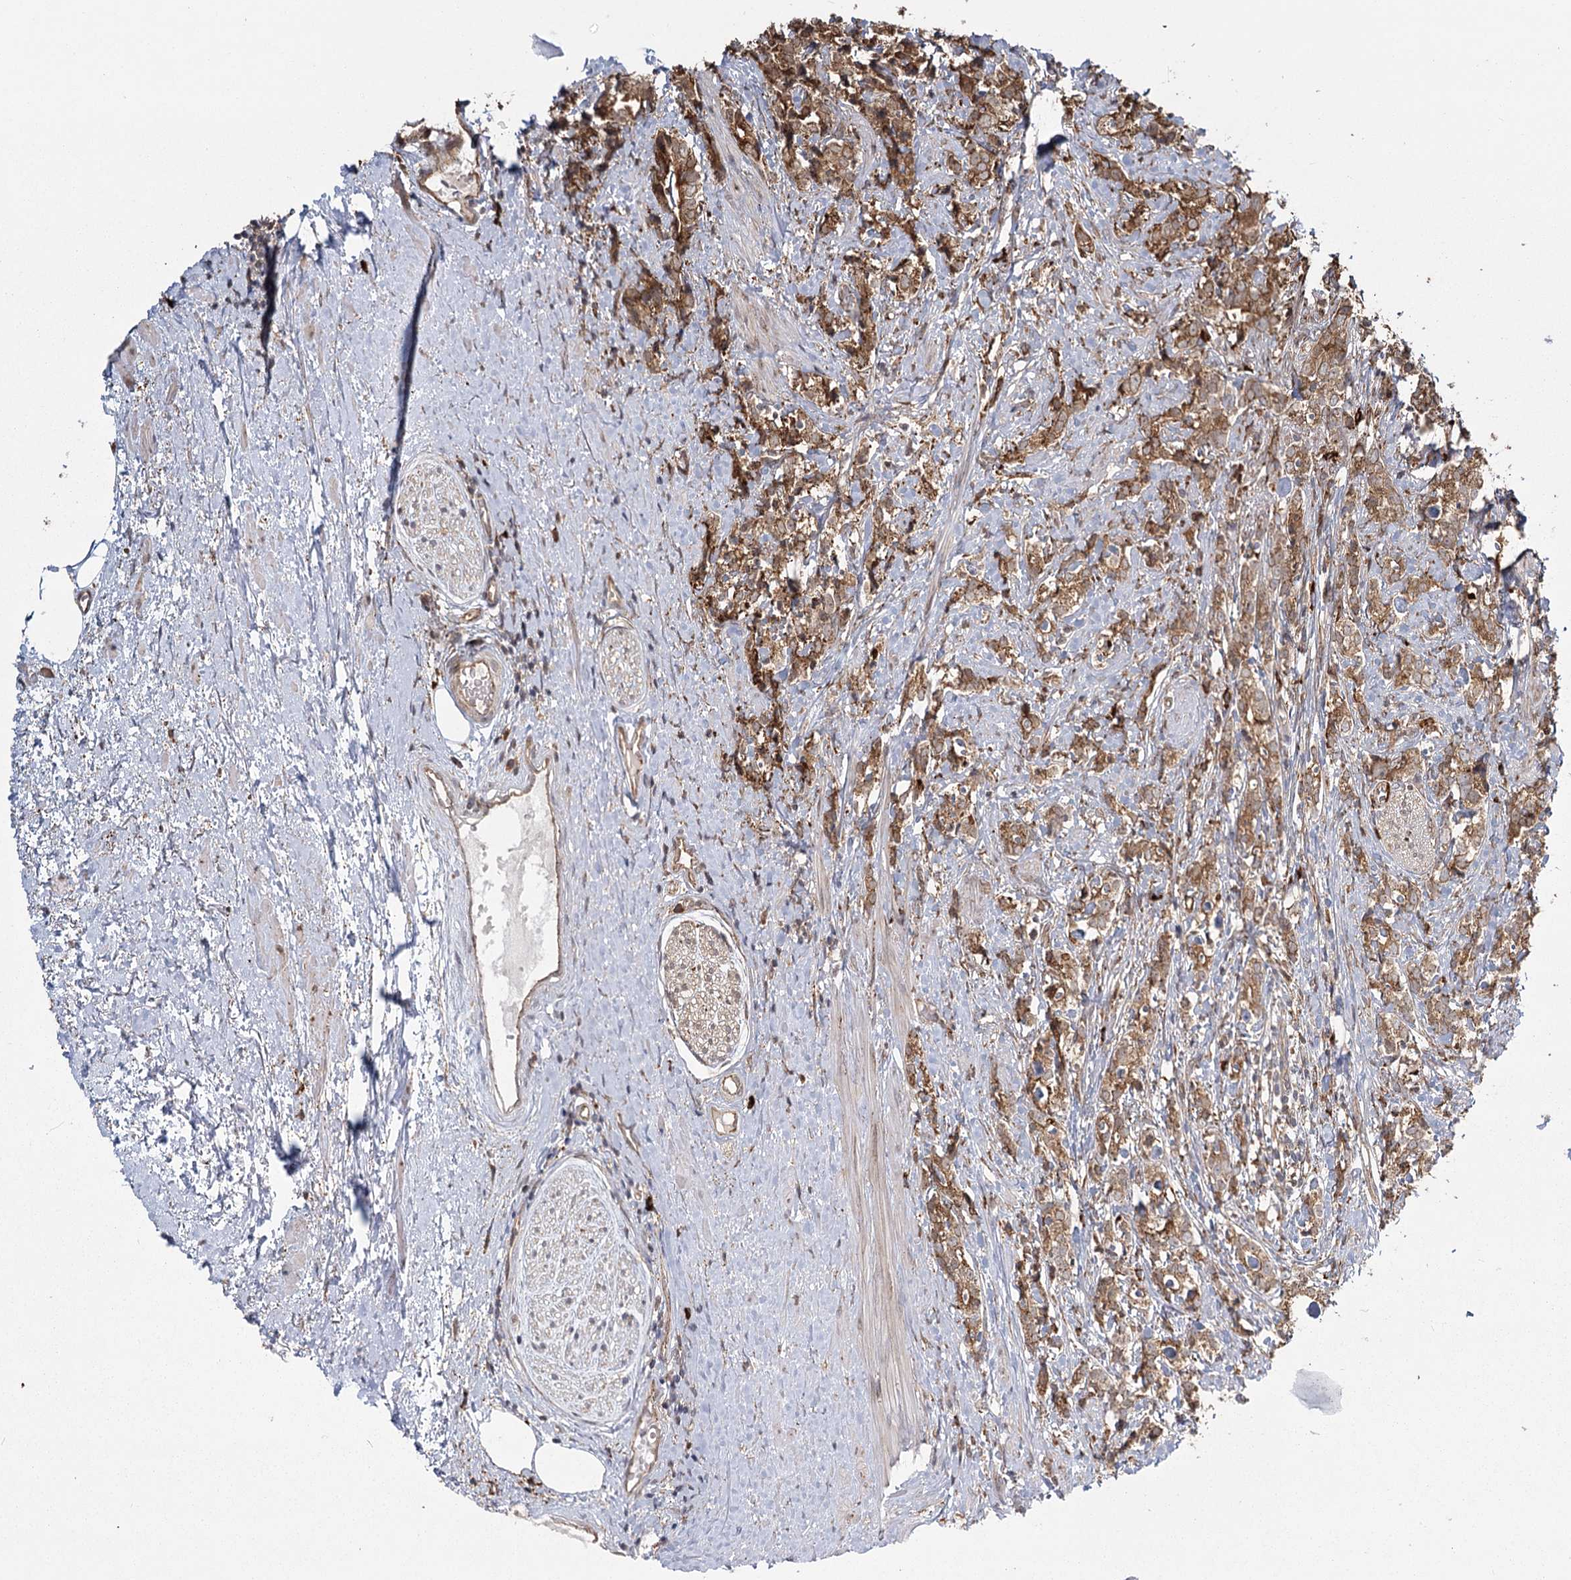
{"staining": {"intensity": "moderate", "quantity": ">75%", "location": "cytoplasmic/membranous"}, "tissue": "prostate cancer", "cell_type": "Tumor cells", "image_type": "cancer", "snomed": [{"axis": "morphology", "description": "Adenocarcinoma, High grade"}, {"axis": "topography", "description": "Prostate"}], "caption": "A medium amount of moderate cytoplasmic/membranous staining is present in about >75% of tumor cells in prostate cancer (adenocarcinoma (high-grade)) tissue. The staining was performed using DAB, with brown indicating positive protein expression. Nuclei are stained blue with hematoxylin.", "gene": "FAM13A", "patient": {"sex": "male", "age": 69}}